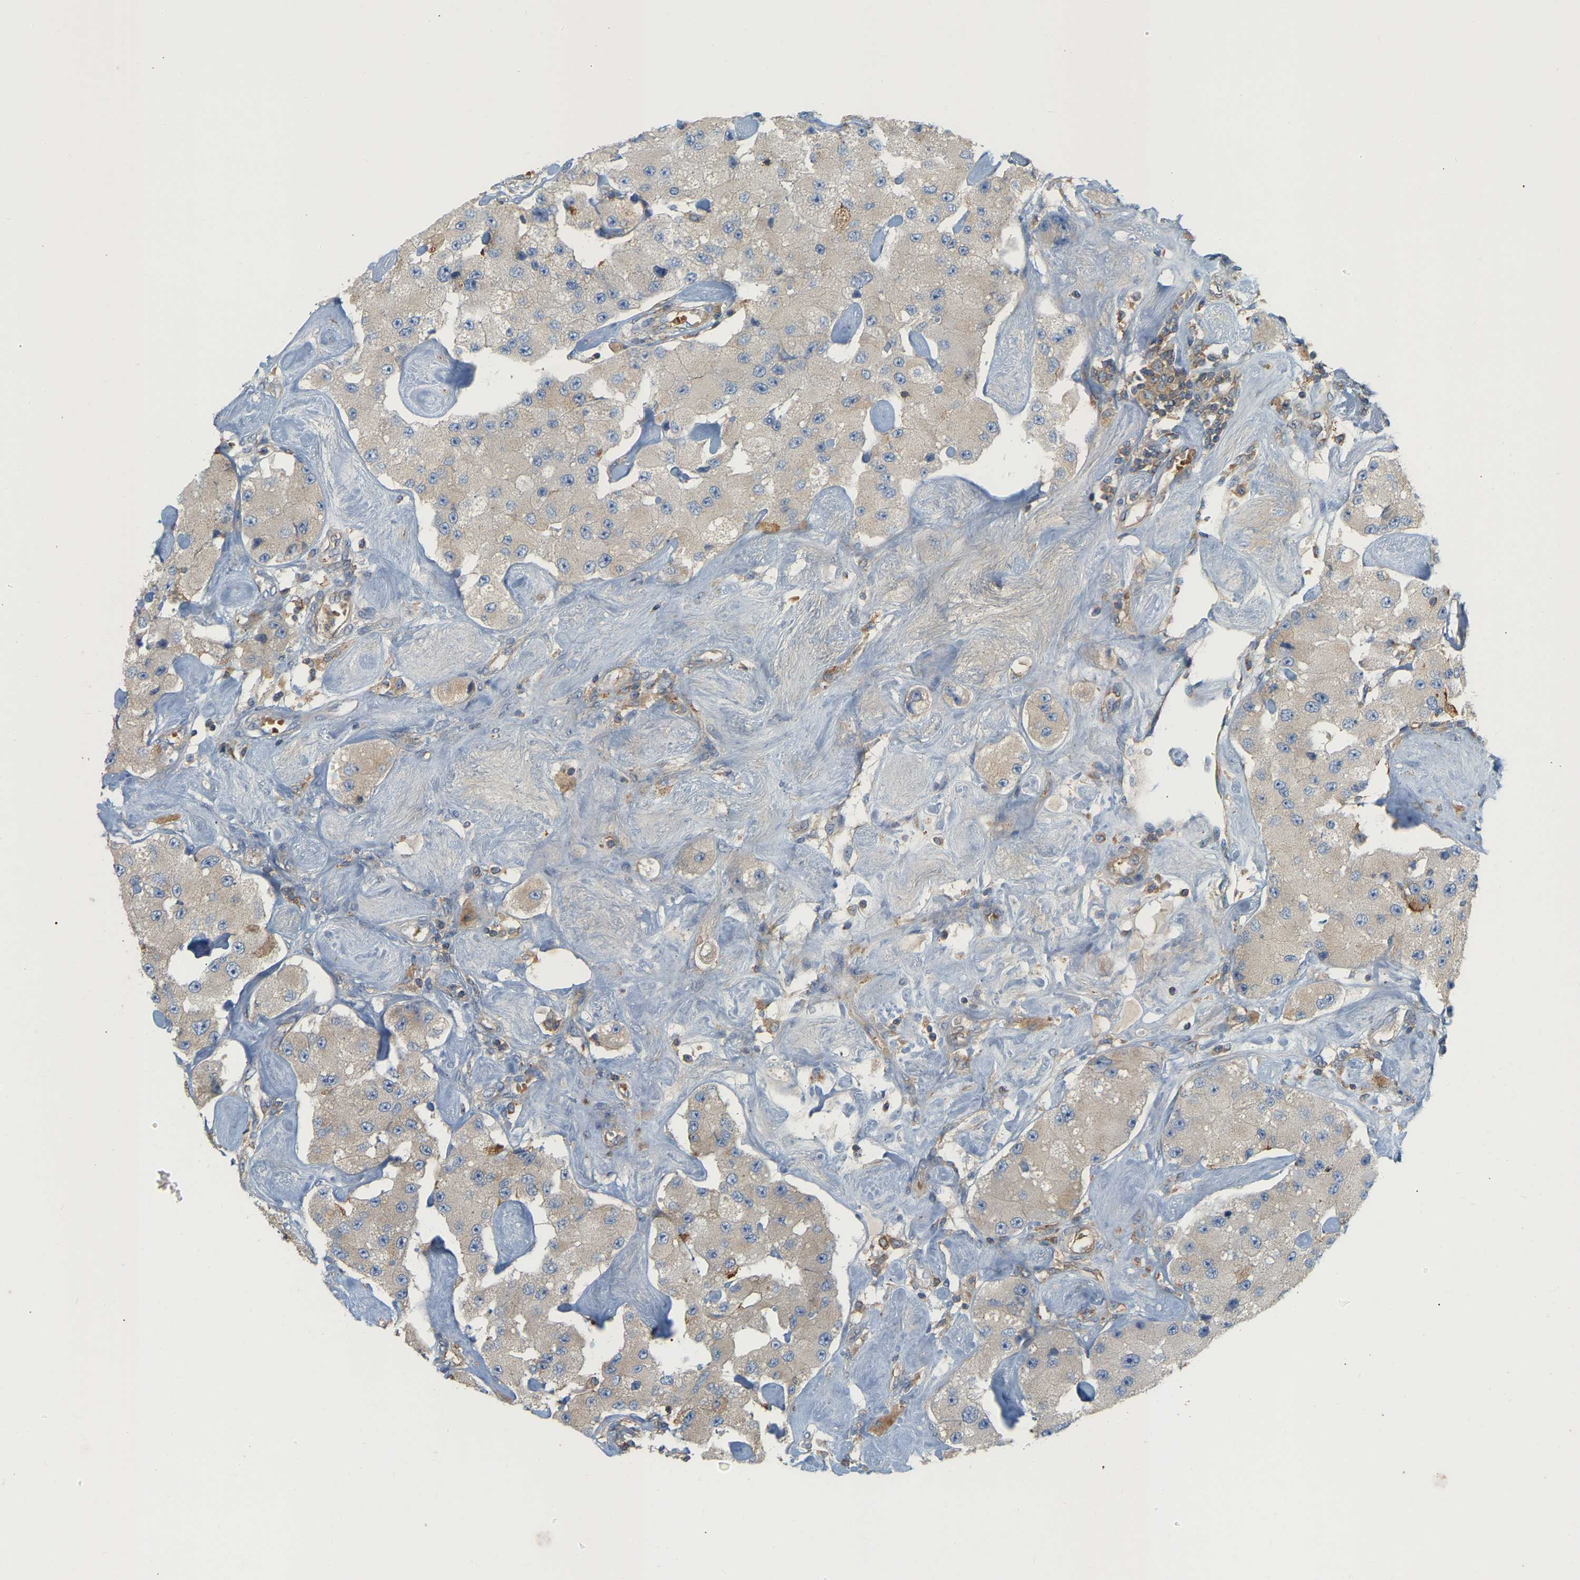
{"staining": {"intensity": "weak", "quantity": "<25%", "location": "cytoplasmic/membranous"}, "tissue": "carcinoid", "cell_type": "Tumor cells", "image_type": "cancer", "snomed": [{"axis": "morphology", "description": "Carcinoid, malignant, NOS"}, {"axis": "topography", "description": "Pancreas"}], "caption": "A histopathology image of carcinoid (malignant) stained for a protein demonstrates no brown staining in tumor cells.", "gene": "AKAP13", "patient": {"sex": "male", "age": 41}}